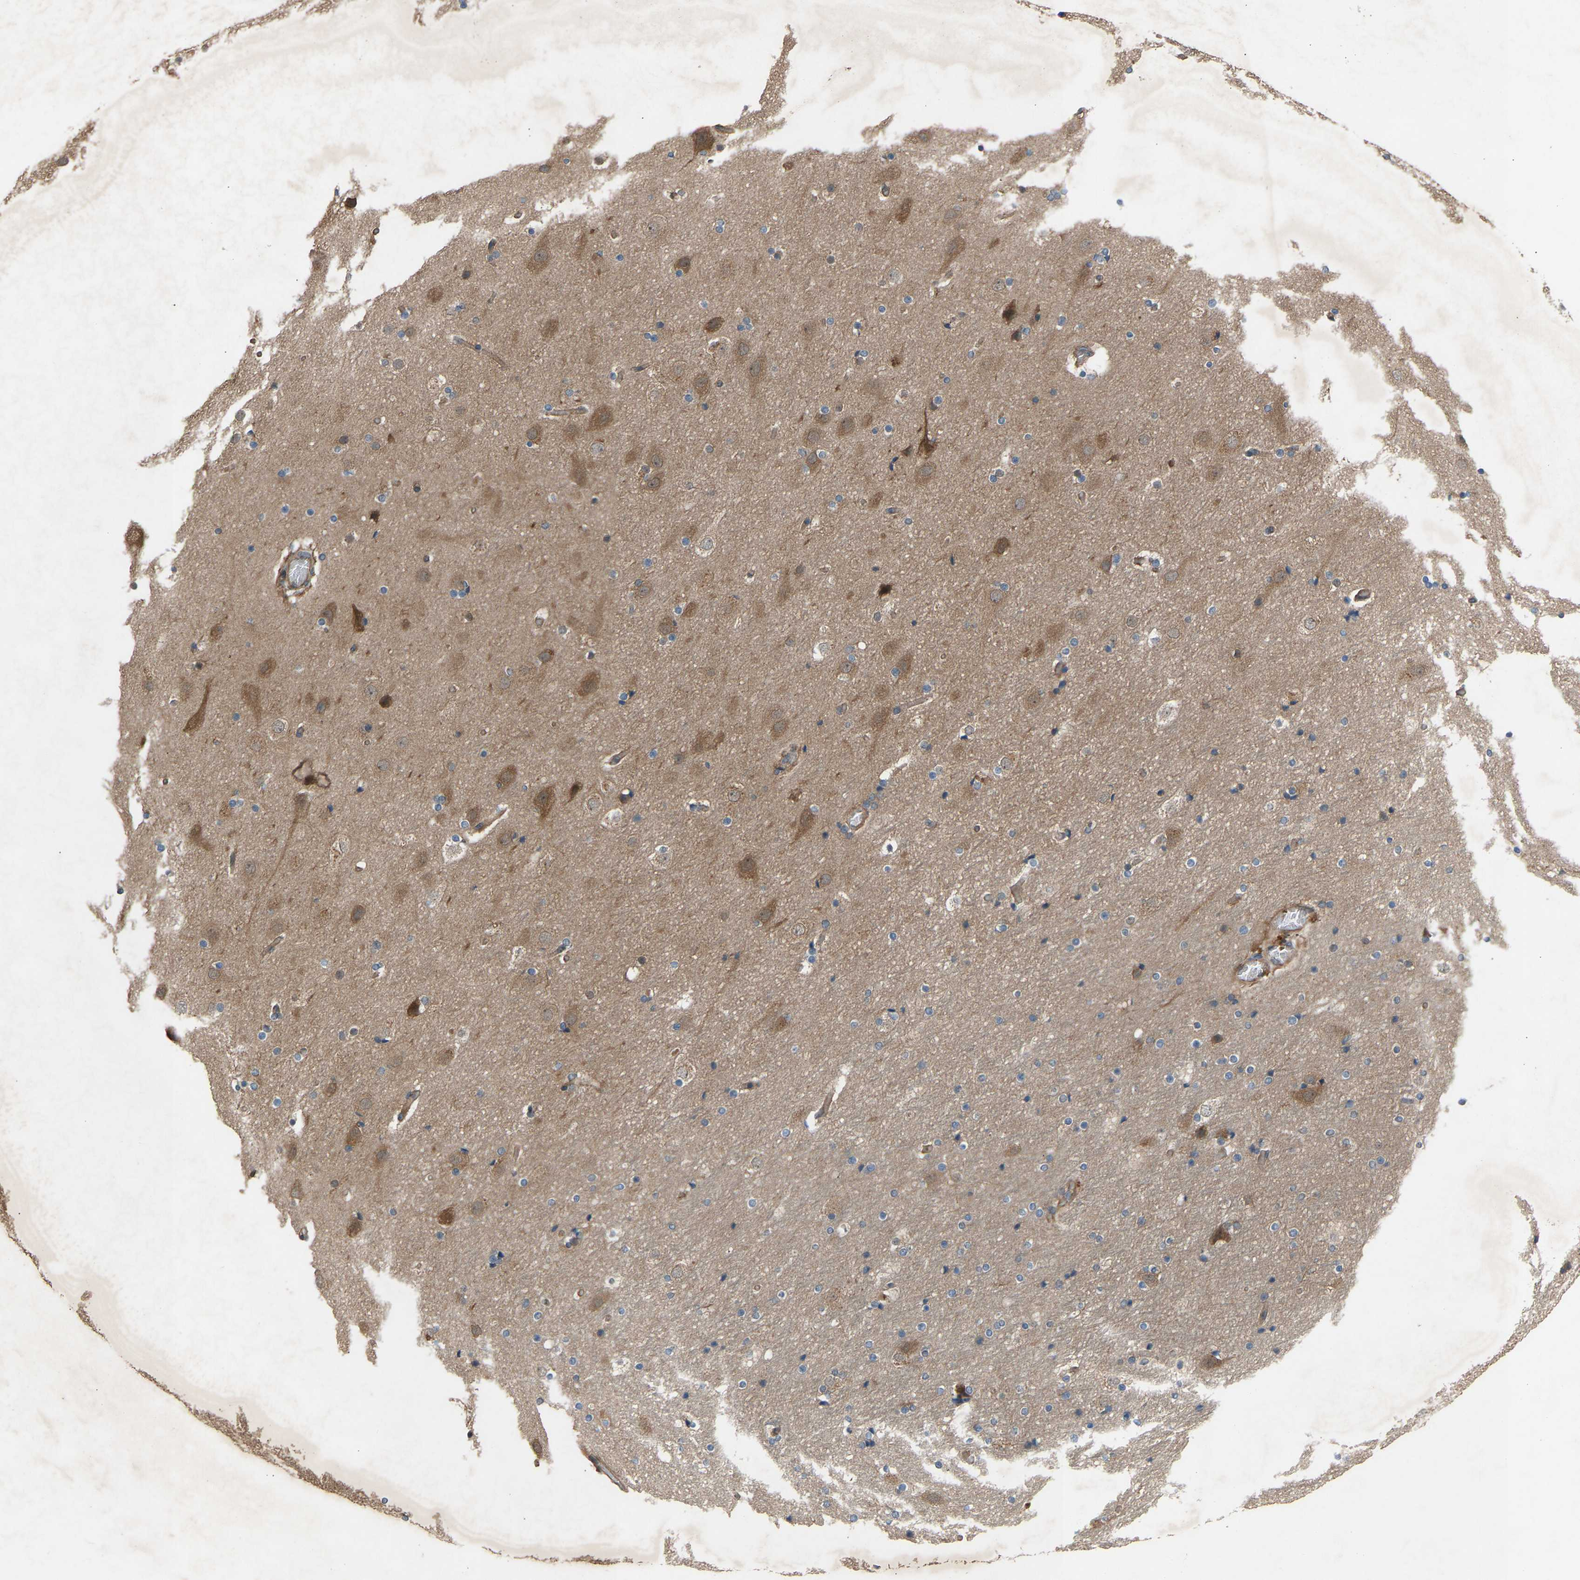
{"staining": {"intensity": "moderate", "quantity": ">75%", "location": "cytoplasmic/membranous"}, "tissue": "cerebral cortex", "cell_type": "Endothelial cells", "image_type": "normal", "snomed": [{"axis": "morphology", "description": "Normal tissue, NOS"}, {"axis": "topography", "description": "Cerebral cortex"}], "caption": "A high-resolution histopathology image shows immunohistochemistry staining of unremarkable cerebral cortex, which displays moderate cytoplasmic/membranous expression in about >75% of endothelial cells.", "gene": "GAS2L1", "patient": {"sex": "male", "age": 57}}